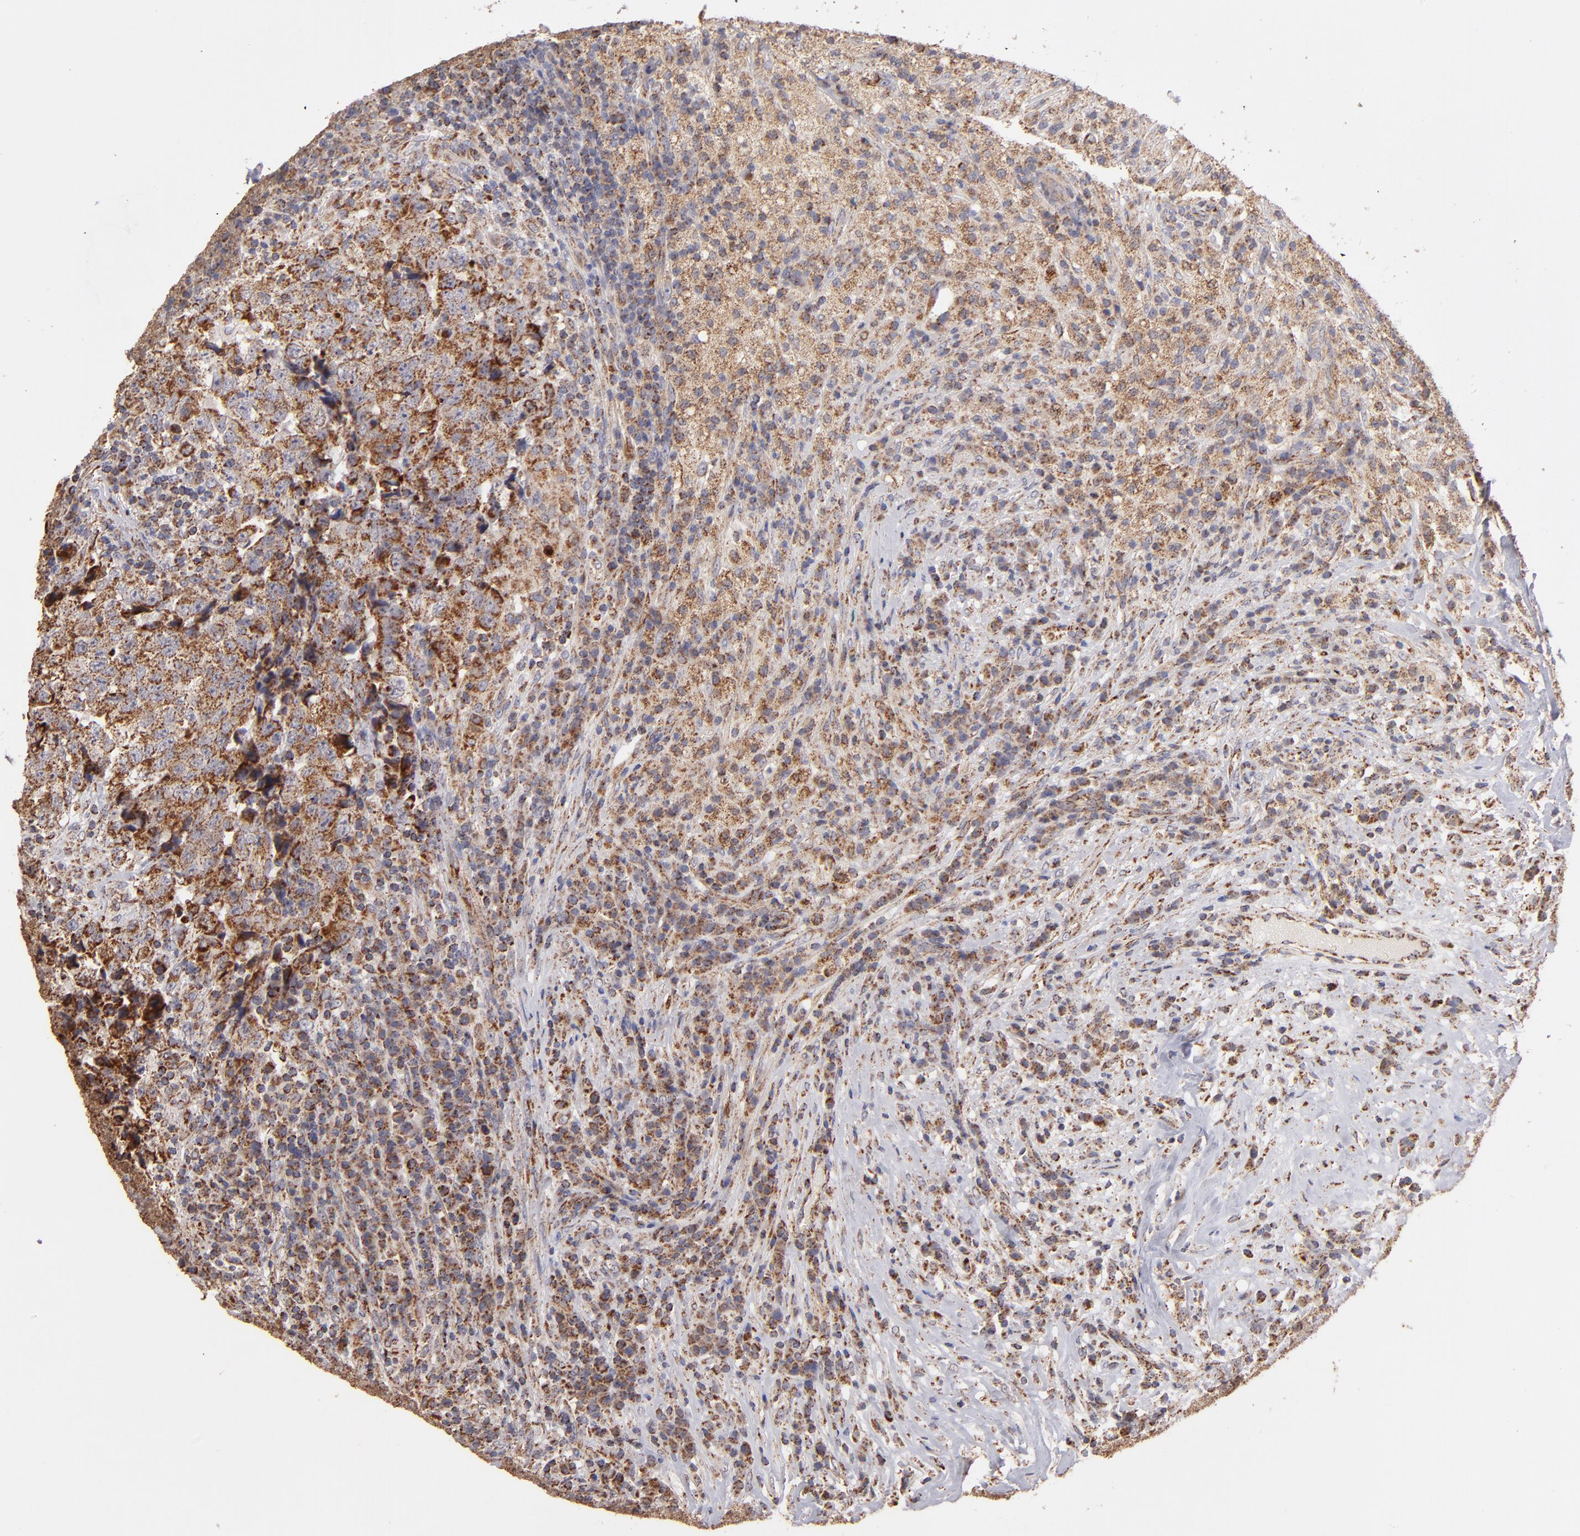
{"staining": {"intensity": "strong", "quantity": ">75%", "location": "cytoplasmic/membranous"}, "tissue": "testis cancer", "cell_type": "Tumor cells", "image_type": "cancer", "snomed": [{"axis": "morphology", "description": "Necrosis, NOS"}, {"axis": "morphology", "description": "Carcinoma, Embryonal, NOS"}, {"axis": "topography", "description": "Testis"}], "caption": "A histopathology image of human testis cancer stained for a protein demonstrates strong cytoplasmic/membranous brown staining in tumor cells.", "gene": "DLST", "patient": {"sex": "male", "age": 19}}